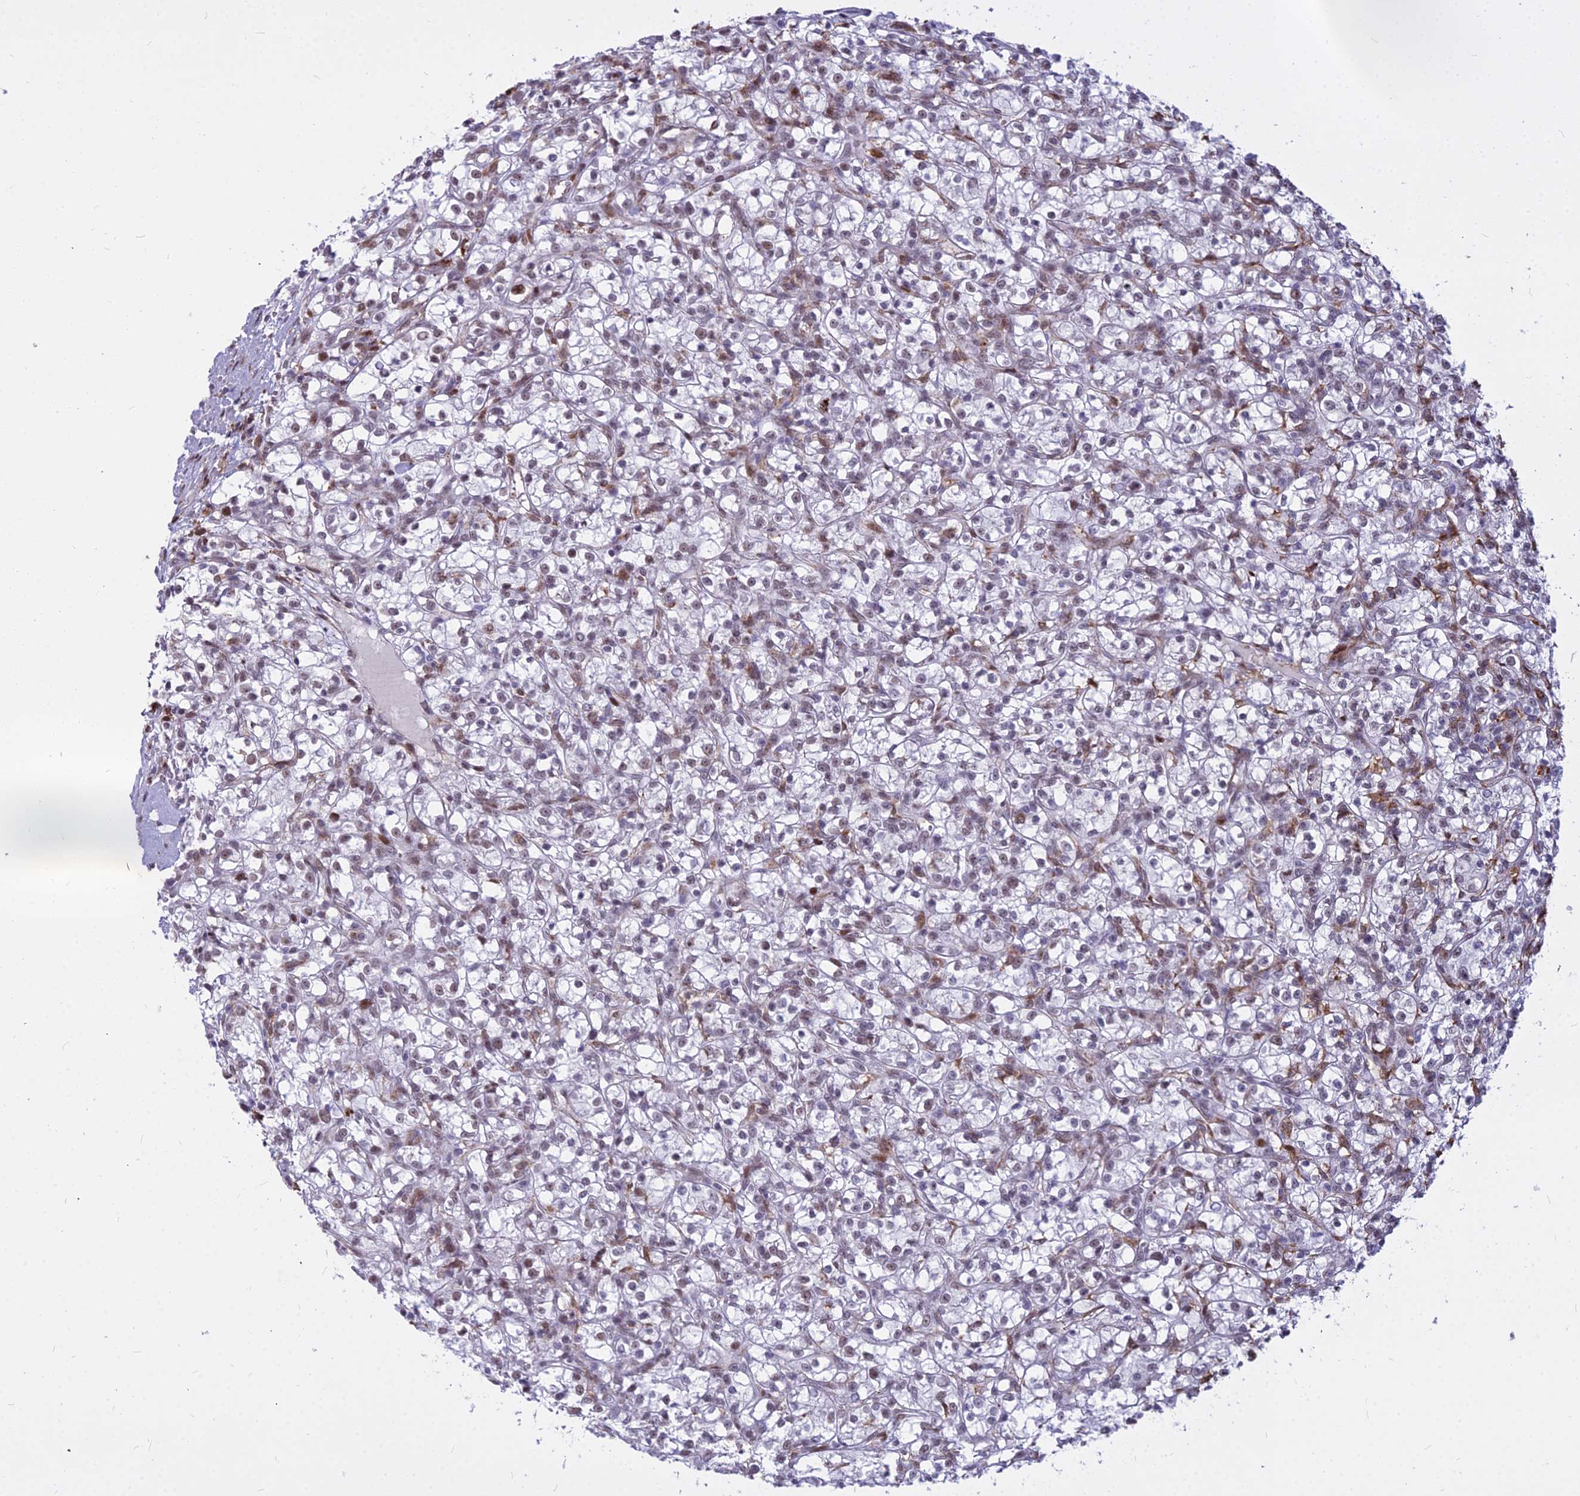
{"staining": {"intensity": "weak", "quantity": "<25%", "location": "nuclear"}, "tissue": "renal cancer", "cell_type": "Tumor cells", "image_type": "cancer", "snomed": [{"axis": "morphology", "description": "Adenocarcinoma, NOS"}, {"axis": "topography", "description": "Kidney"}], "caption": "Renal adenocarcinoma was stained to show a protein in brown. There is no significant staining in tumor cells. (Brightfield microscopy of DAB IHC at high magnification).", "gene": "ALG10", "patient": {"sex": "female", "age": 59}}